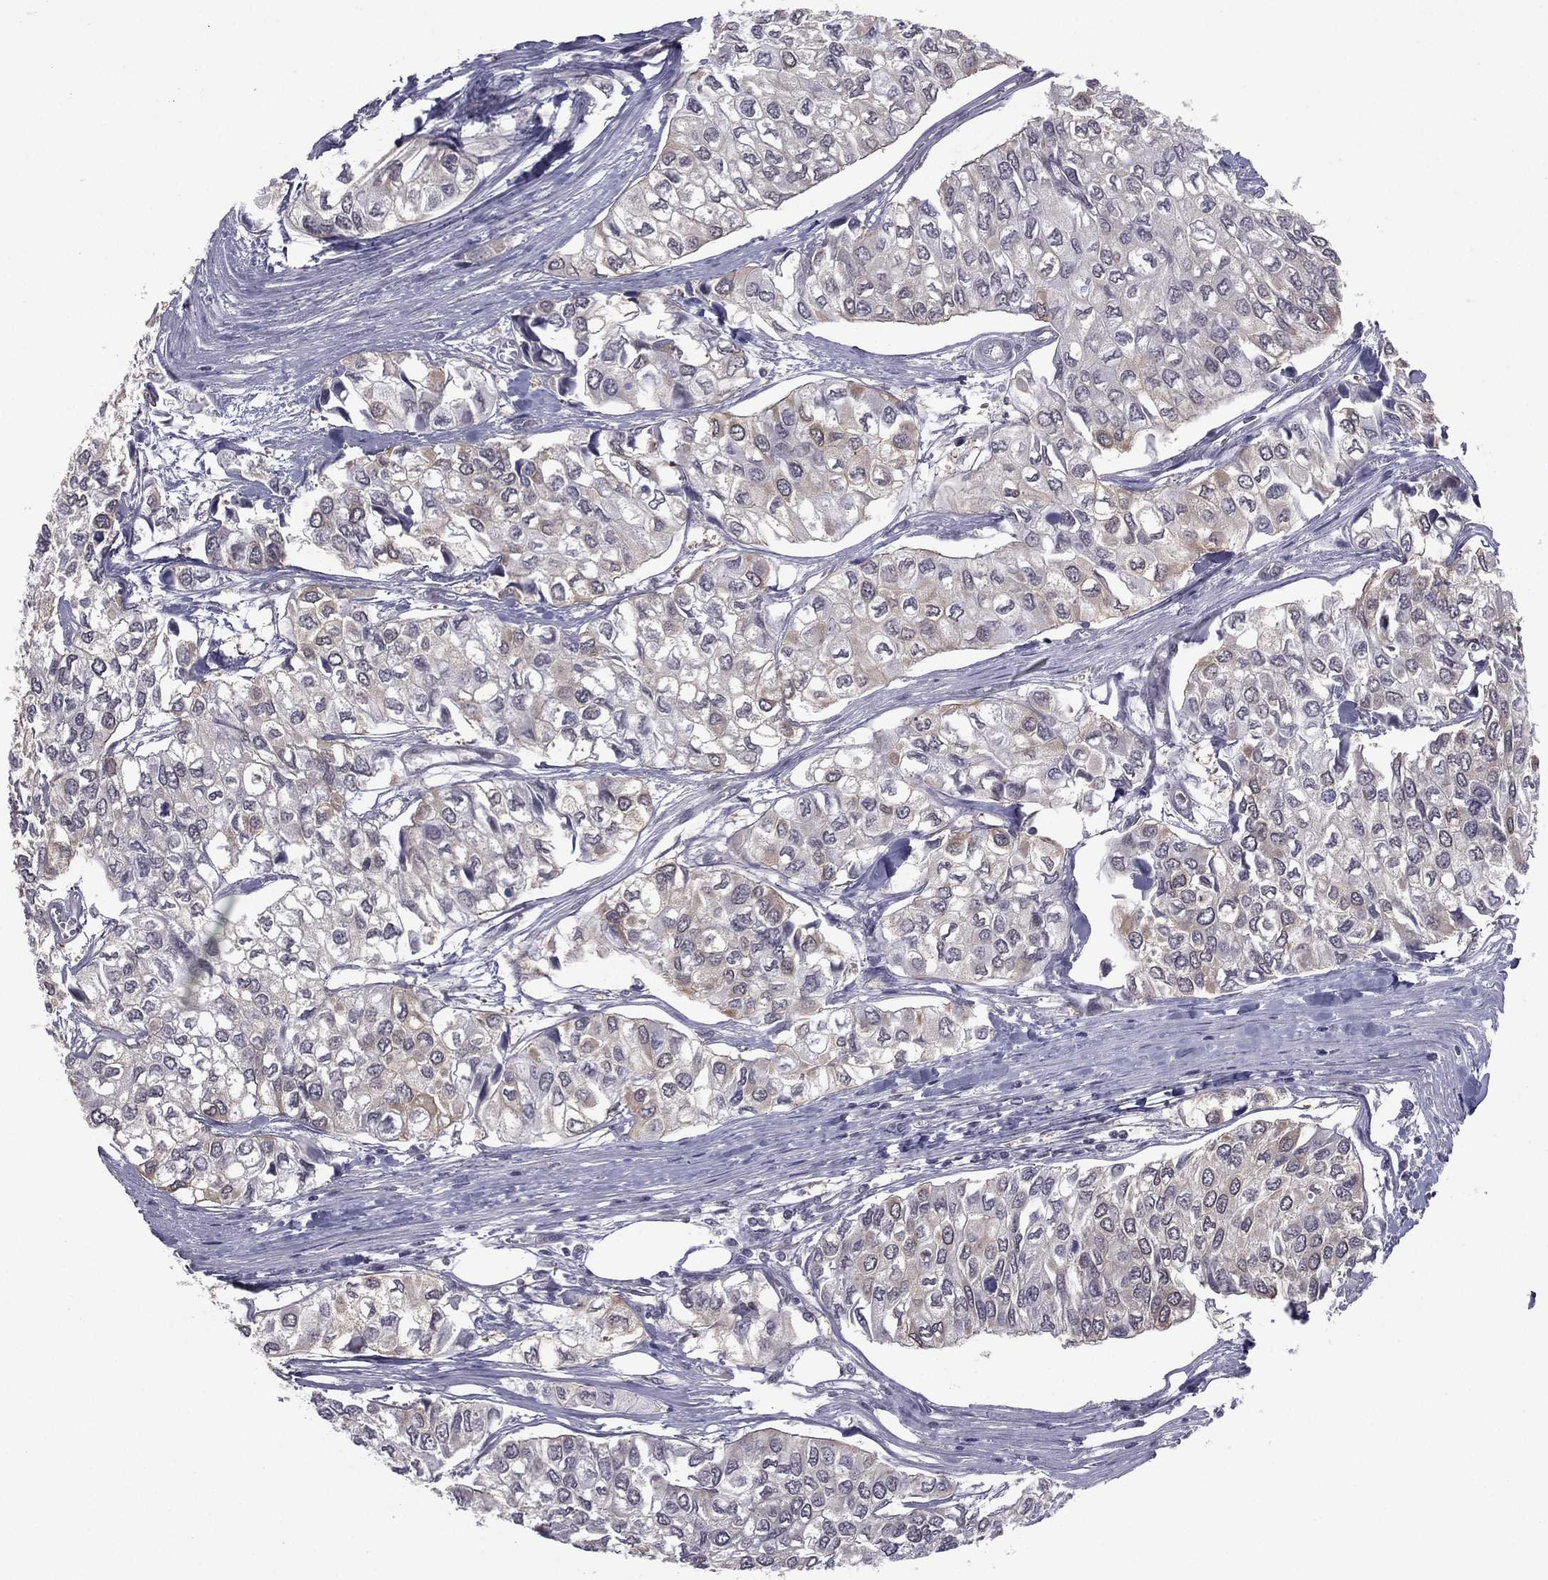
{"staining": {"intensity": "negative", "quantity": "none", "location": "none"}, "tissue": "urothelial cancer", "cell_type": "Tumor cells", "image_type": "cancer", "snomed": [{"axis": "morphology", "description": "Urothelial carcinoma, High grade"}, {"axis": "topography", "description": "Urinary bladder"}], "caption": "Immunohistochemical staining of urothelial cancer exhibits no significant positivity in tumor cells. (IHC, brightfield microscopy, high magnification).", "gene": "ACTRT2", "patient": {"sex": "male", "age": 73}}